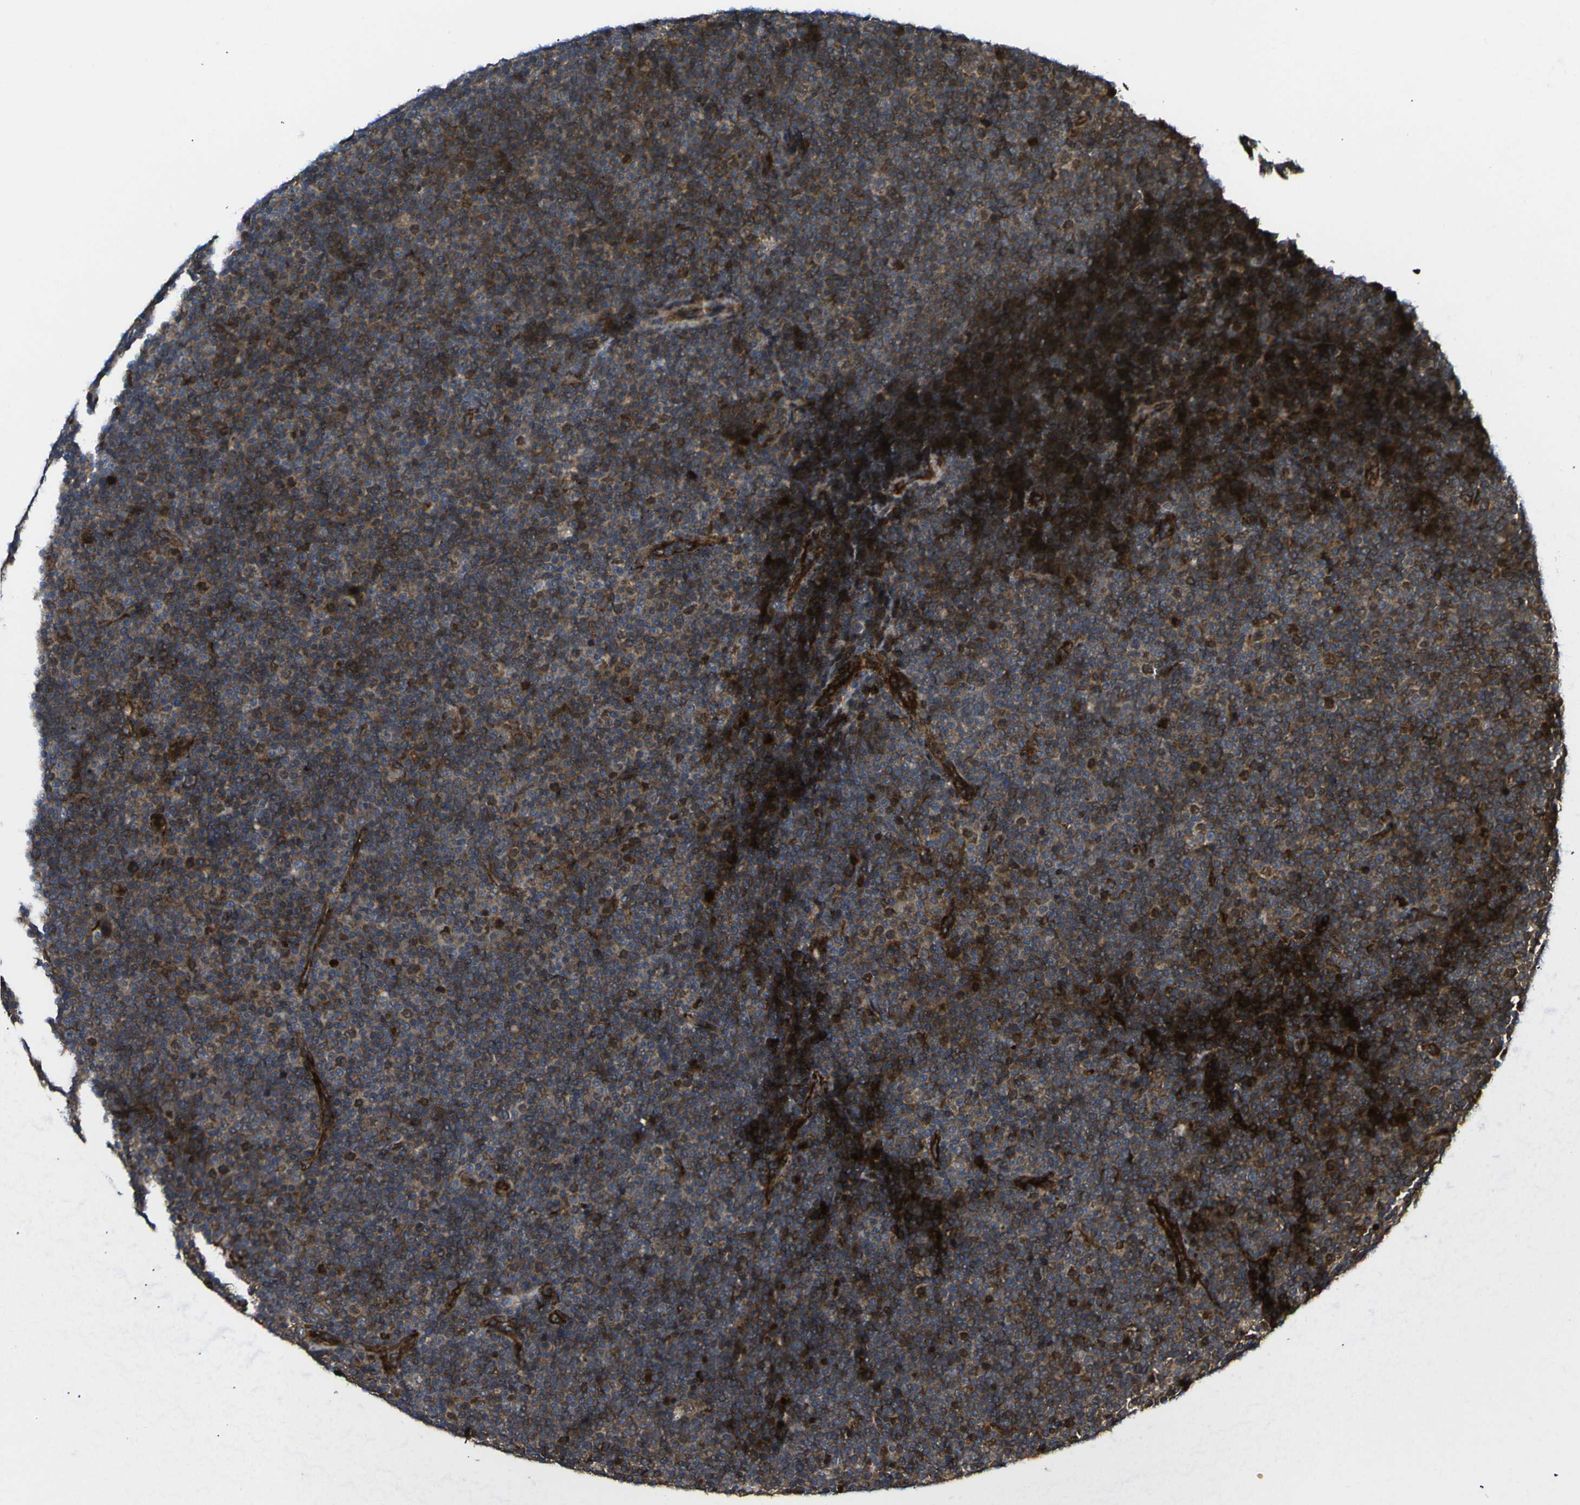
{"staining": {"intensity": "strong", "quantity": "25%-75%", "location": "cytoplasmic/membranous,nuclear"}, "tissue": "lymphoma", "cell_type": "Tumor cells", "image_type": "cancer", "snomed": [{"axis": "morphology", "description": "Malignant lymphoma, non-Hodgkin's type, Low grade"}, {"axis": "topography", "description": "Lymph node"}], "caption": "Protein expression analysis of lymphoma exhibits strong cytoplasmic/membranous and nuclear positivity in approximately 25%-75% of tumor cells. (DAB (3,3'-diaminobenzidine) IHC, brown staining for protein, blue staining for nuclei).", "gene": "ECE1", "patient": {"sex": "female", "age": 67}}